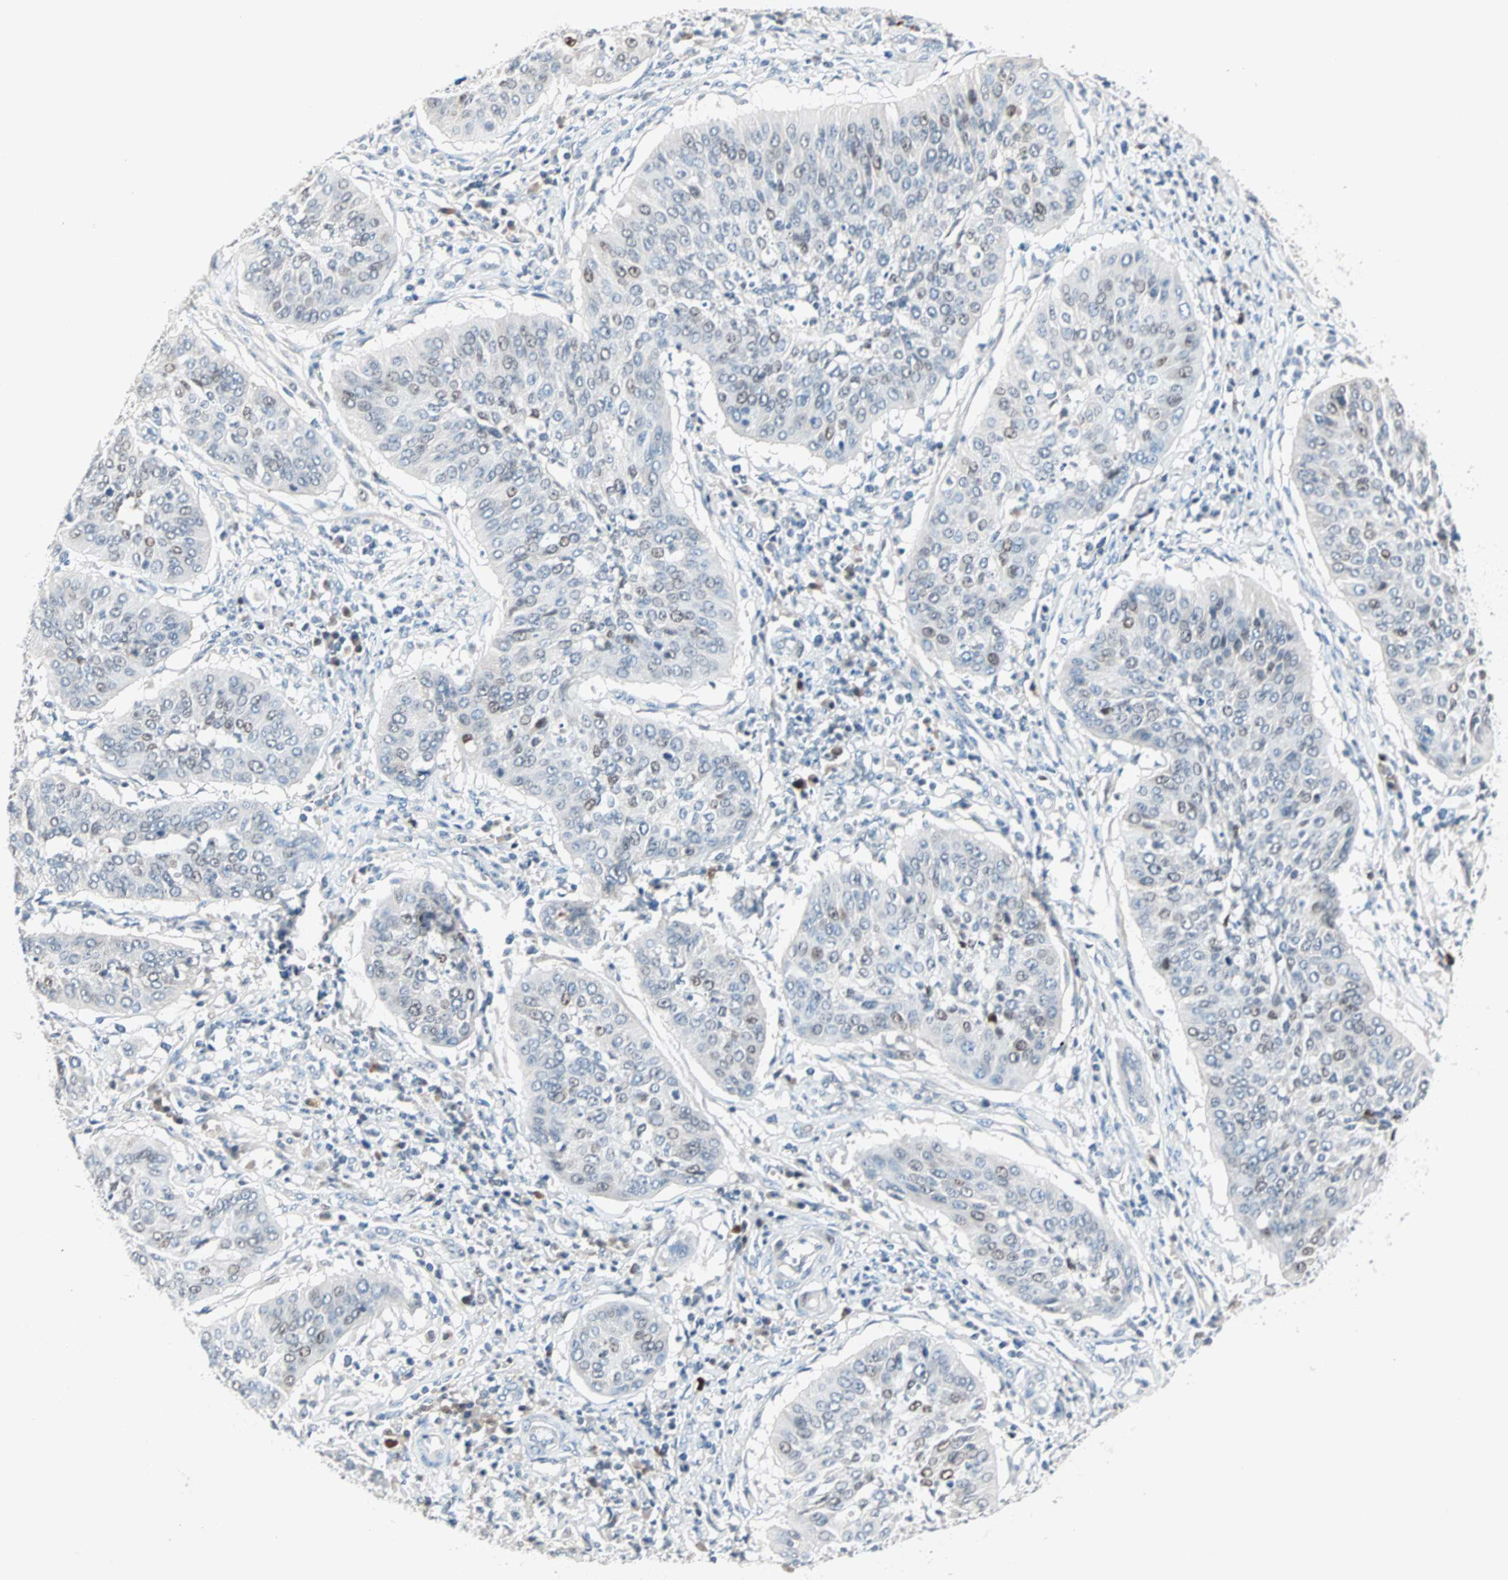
{"staining": {"intensity": "weak", "quantity": "<25%", "location": "nuclear"}, "tissue": "cervical cancer", "cell_type": "Tumor cells", "image_type": "cancer", "snomed": [{"axis": "morphology", "description": "Normal tissue, NOS"}, {"axis": "morphology", "description": "Squamous cell carcinoma, NOS"}, {"axis": "topography", "description": "Cervix"}], "caption": "Tumor cells are negative for brown protein staining in cervical cancer (squamous cell carcinoma).", "gene": "CCNE2", "patient": {"sex": "female", "age": 39}}